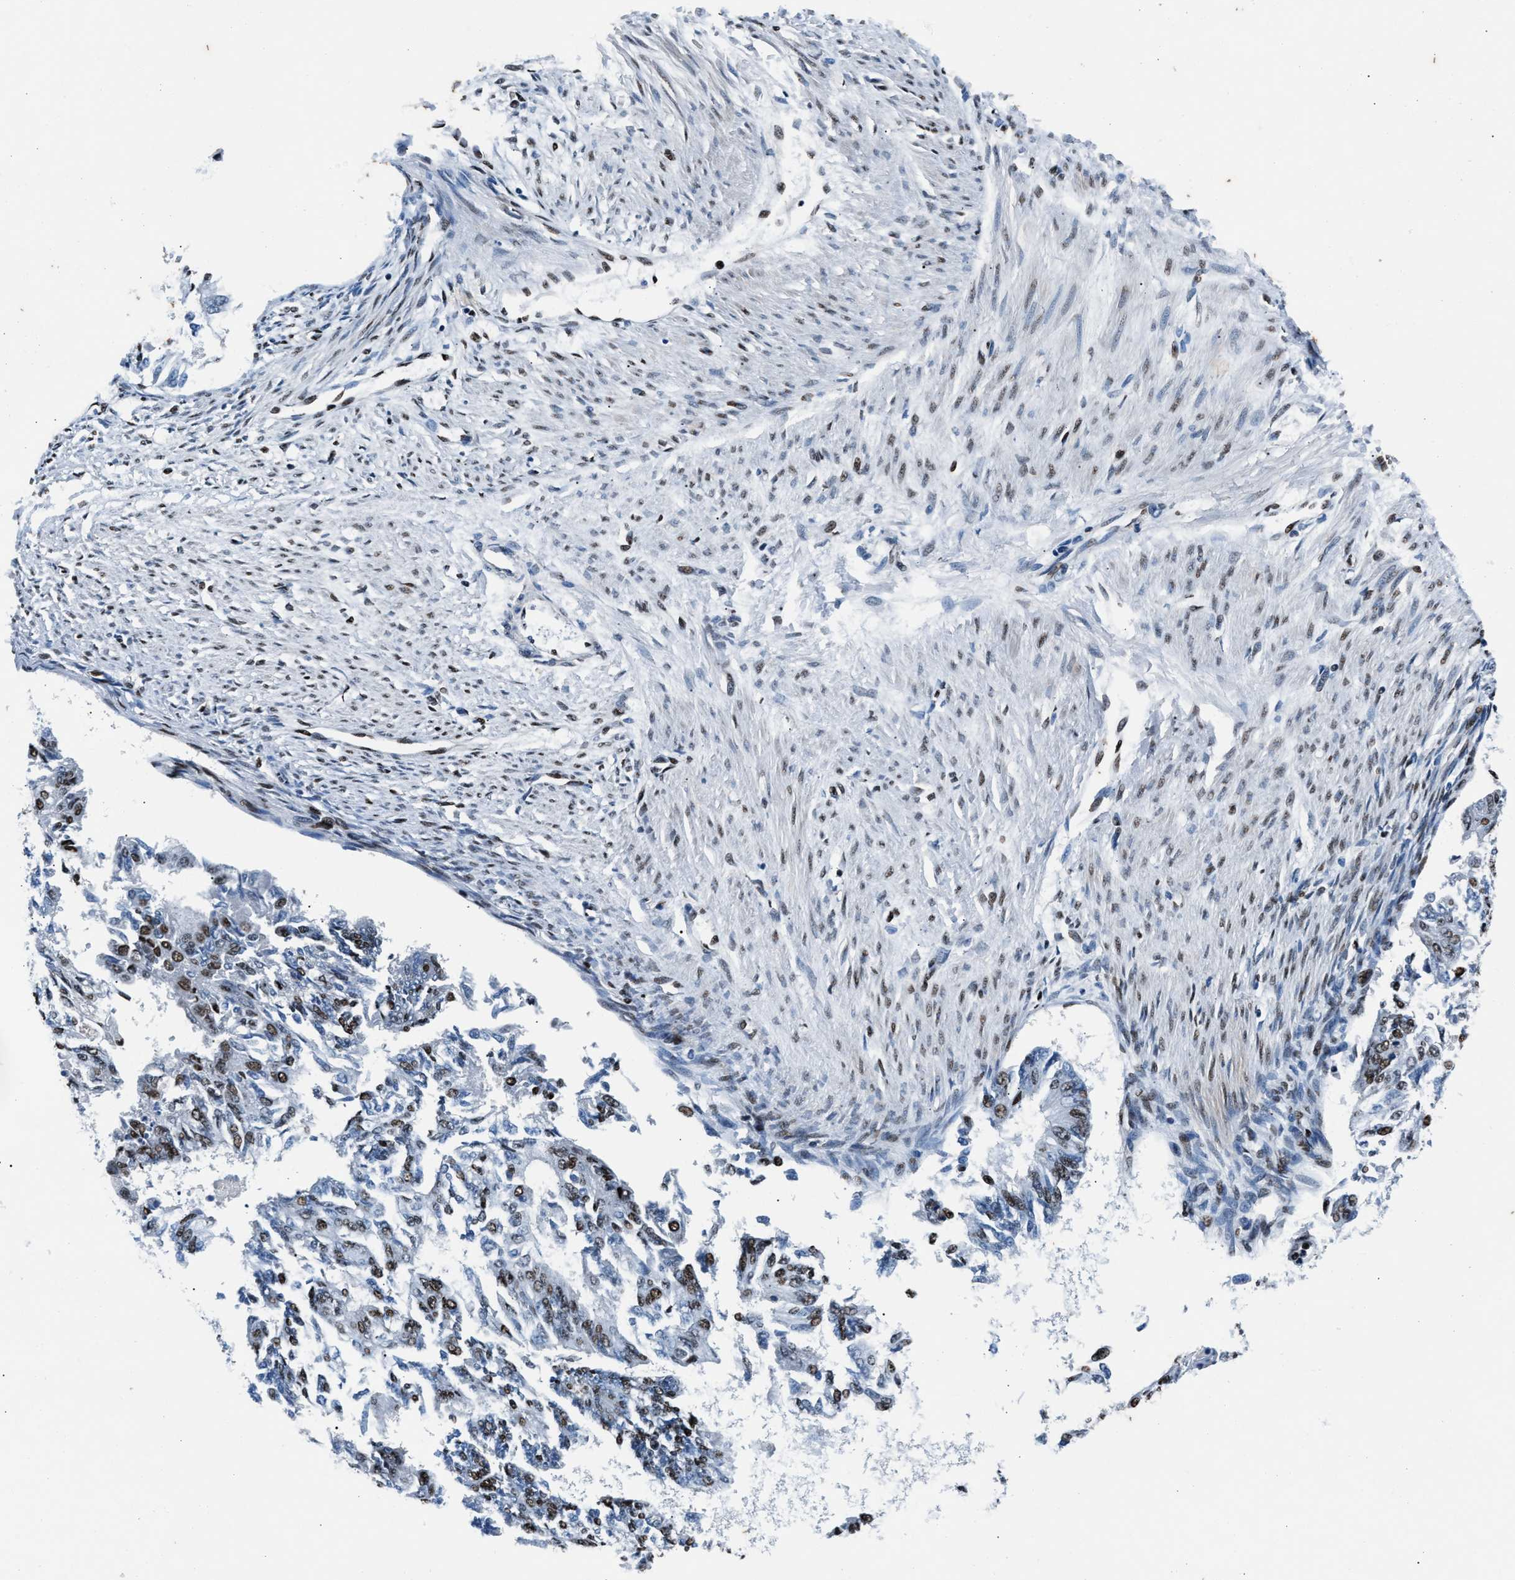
{"staining": {"intensity": "moderate", "quantity": "25%-75%", "location": "nuclear"}, "tissue": "endometrial cancer", "cell_type": "Tumor cells", "image_type": "cancer", "snomed": [{"axis": "morphology", "description": "Adenocarcinoma, NOS"}, {"axis": "topography", "description": "Endometrium"}], "caption": "IHC staining of endometrial cancer (adenocarcinoma), which demonstrates medium levels of moderate nuclear expression in about 25%-75% of tumor cells indicating moderate nuclear protein positivity. The staining was performed using DAB (brown) for protein detection and nuclei were counterstained in hematoxylin (blue).", "gene": "PRRC2B", "patient": {"sex": "female", "age": 32}}